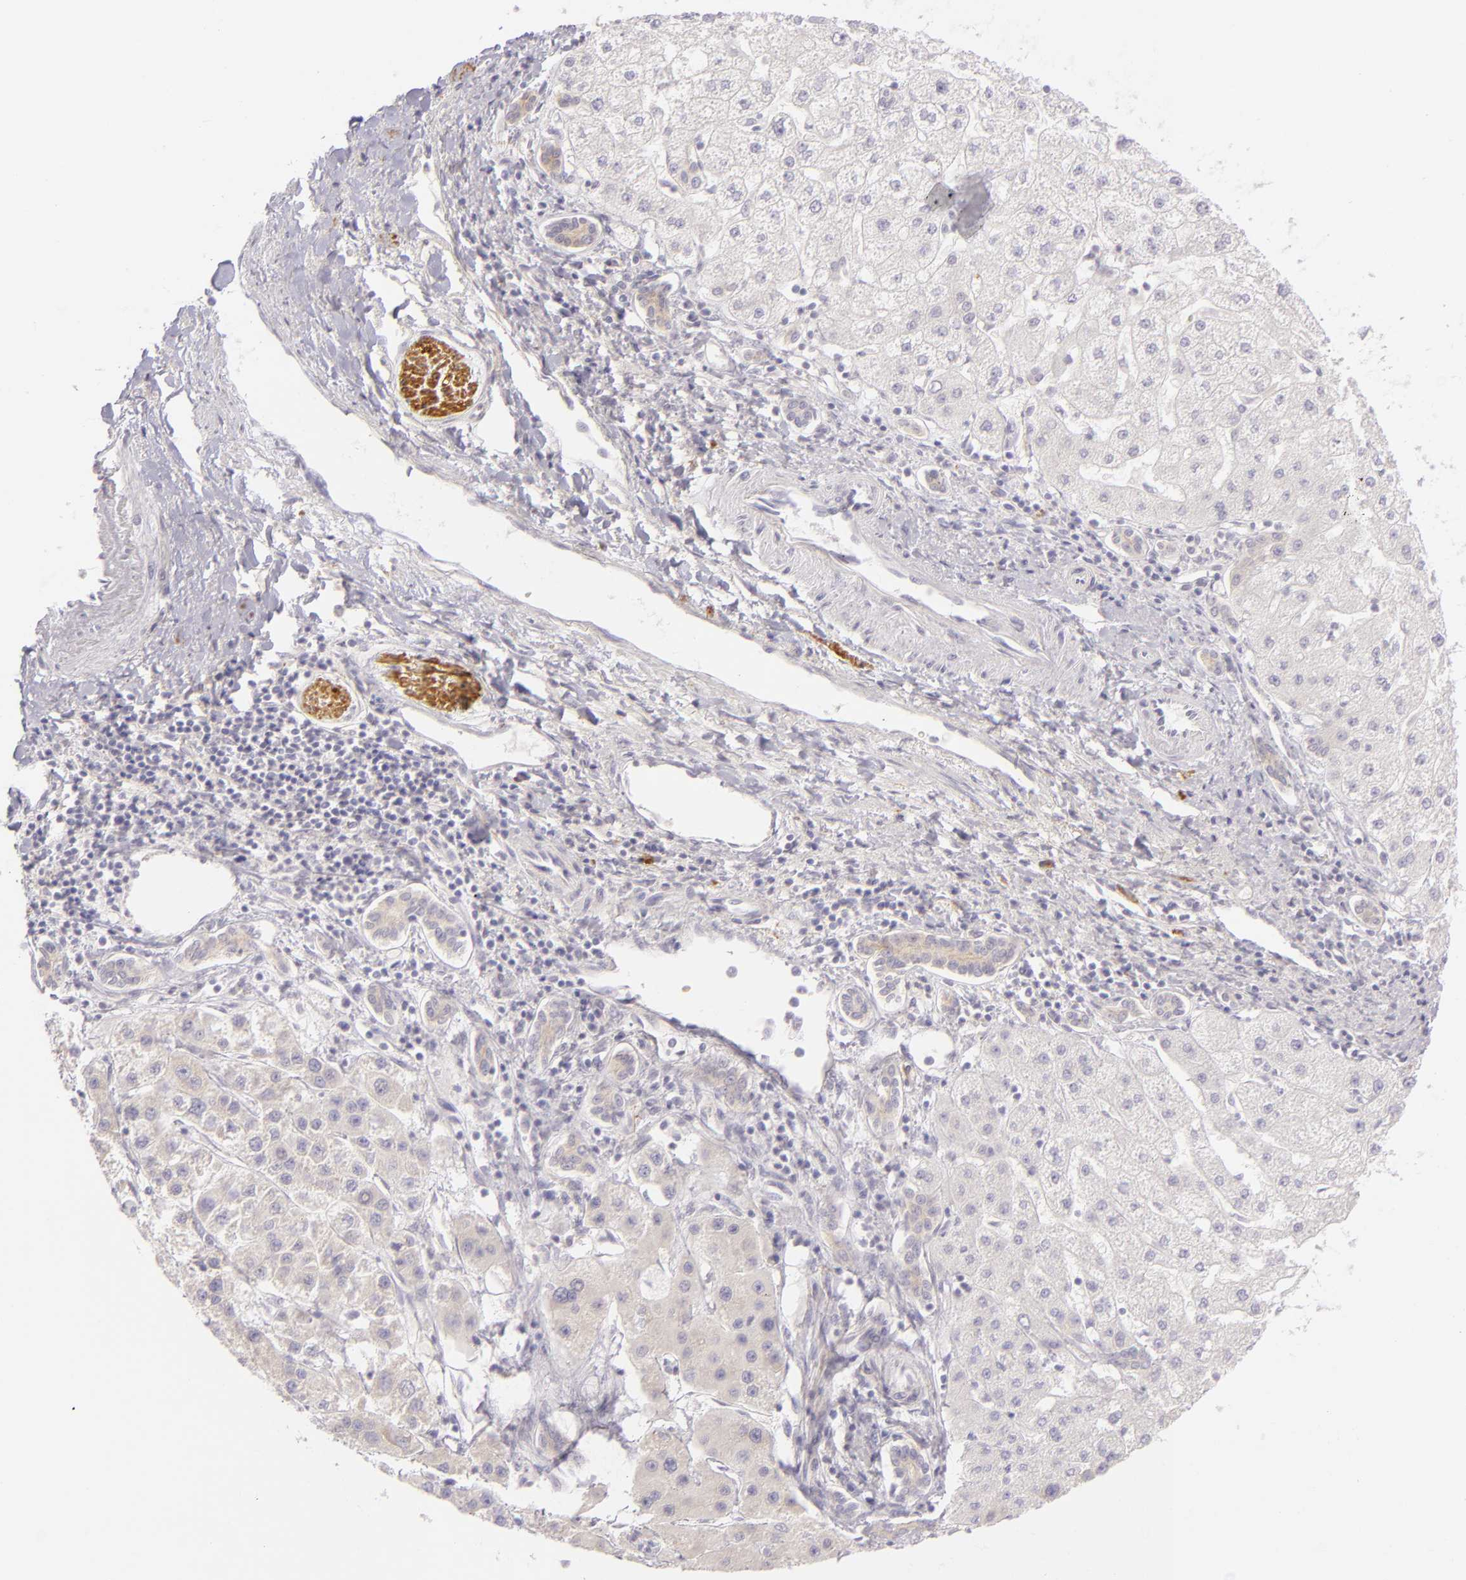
{"staining": {"intensity": "negative", "quantity": "none", "location": "none"}, "tissue": "liver cancer", "cell_type": "Tumor cells", "image_type": "cancer", "snomed": [{"axis": "morphology", "description": "Carcinoma, Hepatocellular, NOS"}, {"axis": "topography", "description": "Liver"}], "caption": "The immunohistochemistry (IHC) image has no significant positivity in tumor cells of hepatocellular carcinoma (liver) tissue. The staining is performed using DAB brown chromogen with nuclei counter-stained in using hematoxylin.", "gene": "ZC3H7B", "patient": {"sex": "female", "age": 85}}